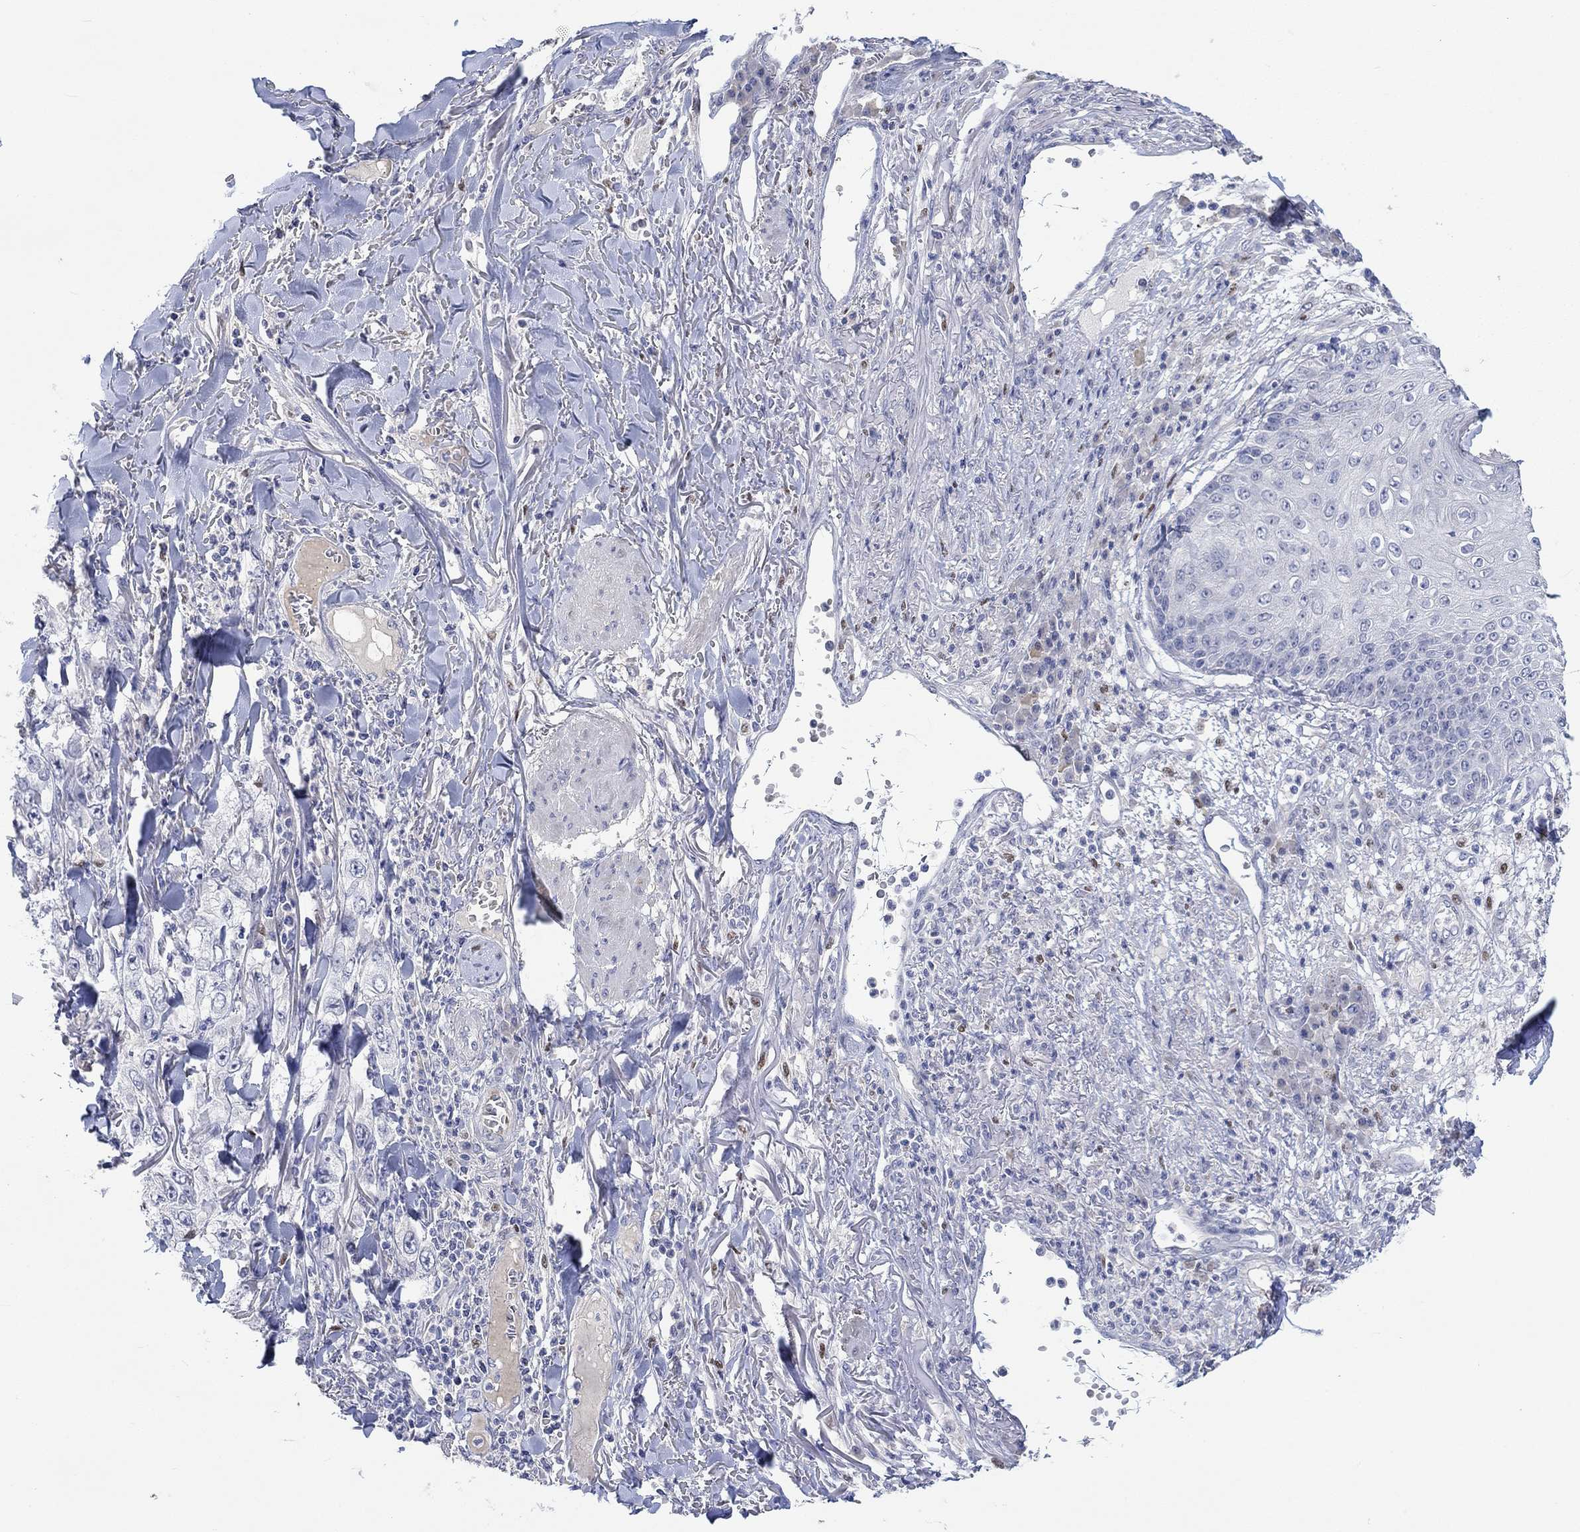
{"staining": {"intensity": "negative", "quantity": "none", "location": "none"}, "tissue": "skin cancer", "cell_type": "Tumor cells", "image_type": "cancer", "snomed": [{"axis": "morphology", "description": "Squamous cell carcinoma, NOS"}, {"axis": "topography", "description": "Skin"}], "caption": "High power microscopy micrograph of an IHC micrograph of skin cancer, revealing no significant expression in tumor cells.", "gene": "DLK1", "patient": {"sex": "male", "age": 82}}